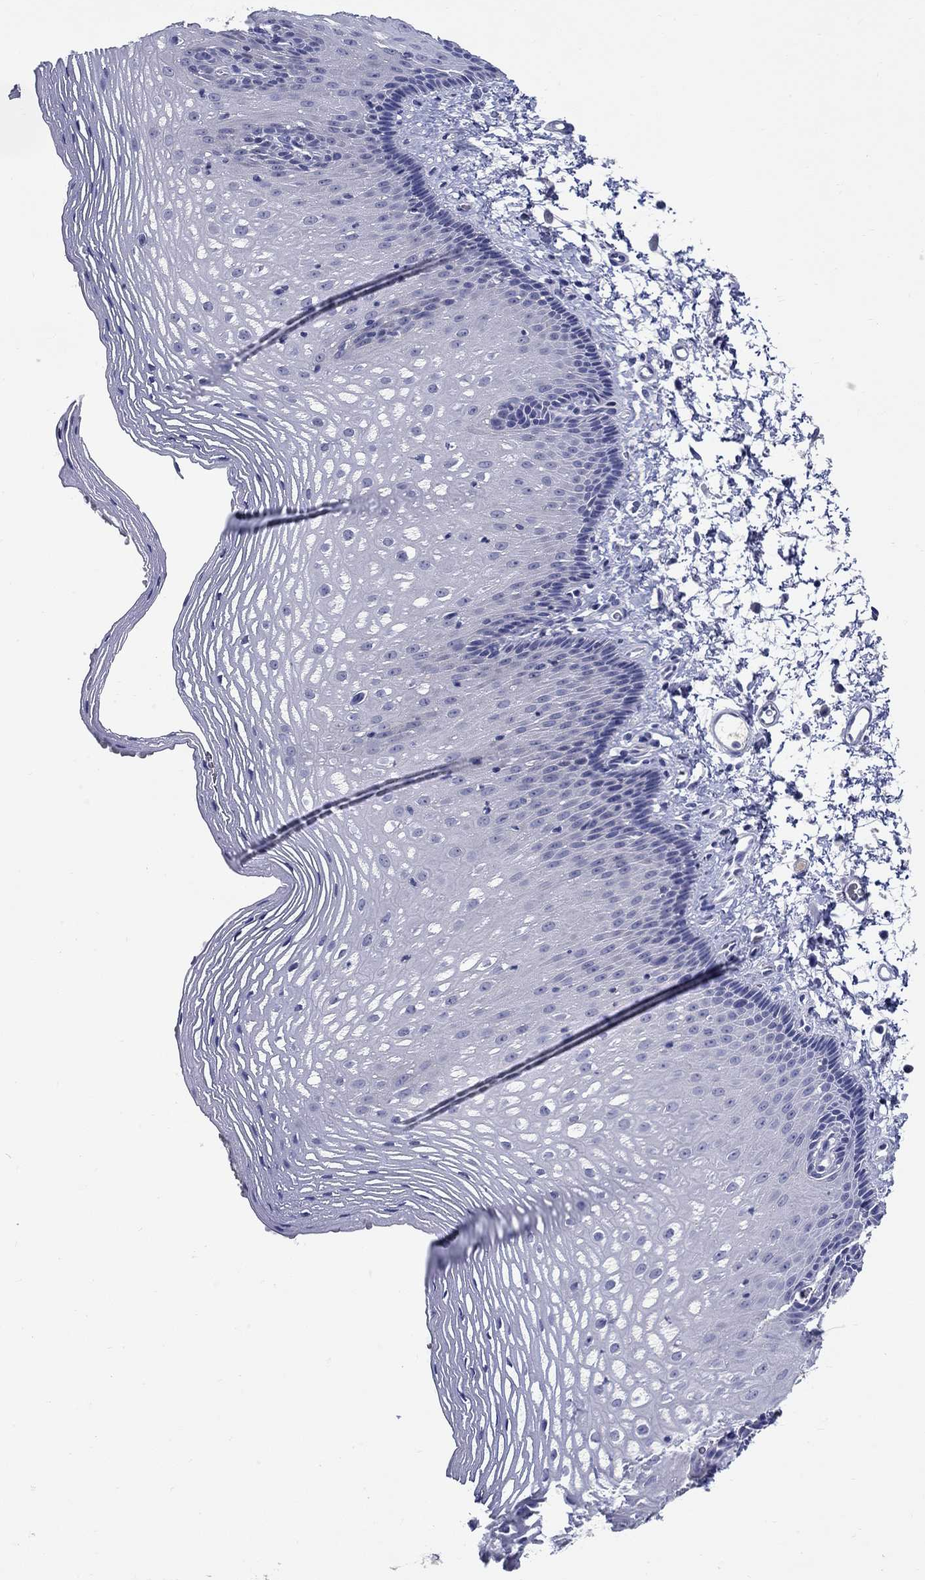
{"staining": {"intensity": "negative", "quantity": "none", "location": "none"}, "tissue": "esophagus", "cell_type": "Squamous epithelial cells", "image_type": "normal", "snomed": [{"axis": "morphology", "description": "Normal tissue, NOS"}, {"axis": "topography", "description": "Esophagus"}], "caption": "The histopathology image reveals no staining of squamous epithelial cells in unremarkable esophagus.", "gene": "SLC30A3", "patient": {"sex": "male", "age": 76}}